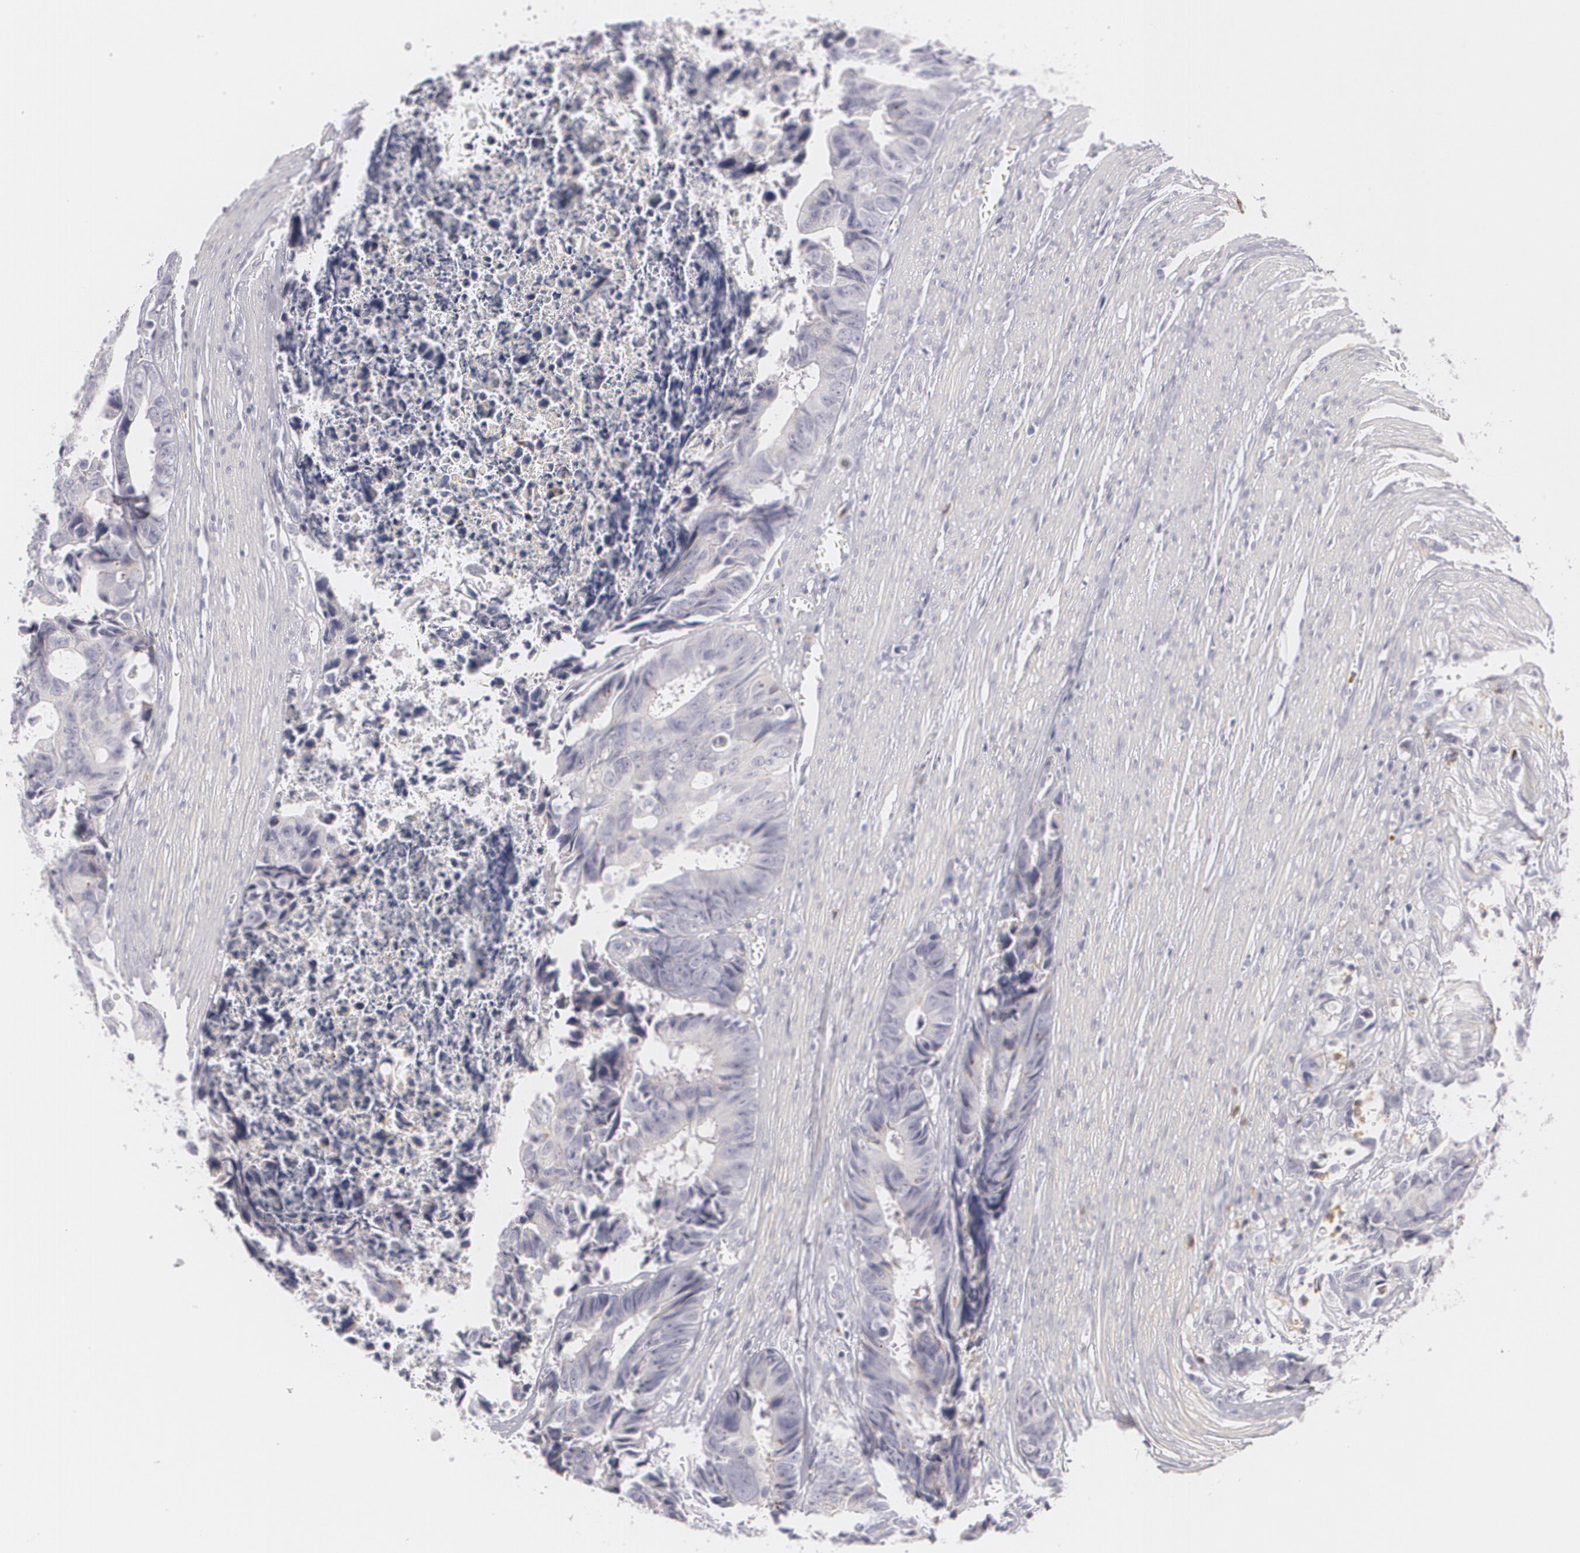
{"staining": {"intensity": "negative", "quantity": "none", "location": "none"}, "tissue": "colorectal cancer", "cell_type": "Tumor cells", "image_type": "cancer", "snomed": [{"axis": "morphology", "description": "Adenocarcinoma, NOS"}, {"axis": "topography", "description": "Rectum"}], "caption": "Immunohistochemistry (IHC) of human adenocarcinoma (colorectal) shows no staining in tumor cells.", "gene": "FAM181A", "patient": {"sex": "female", "age": 98}}